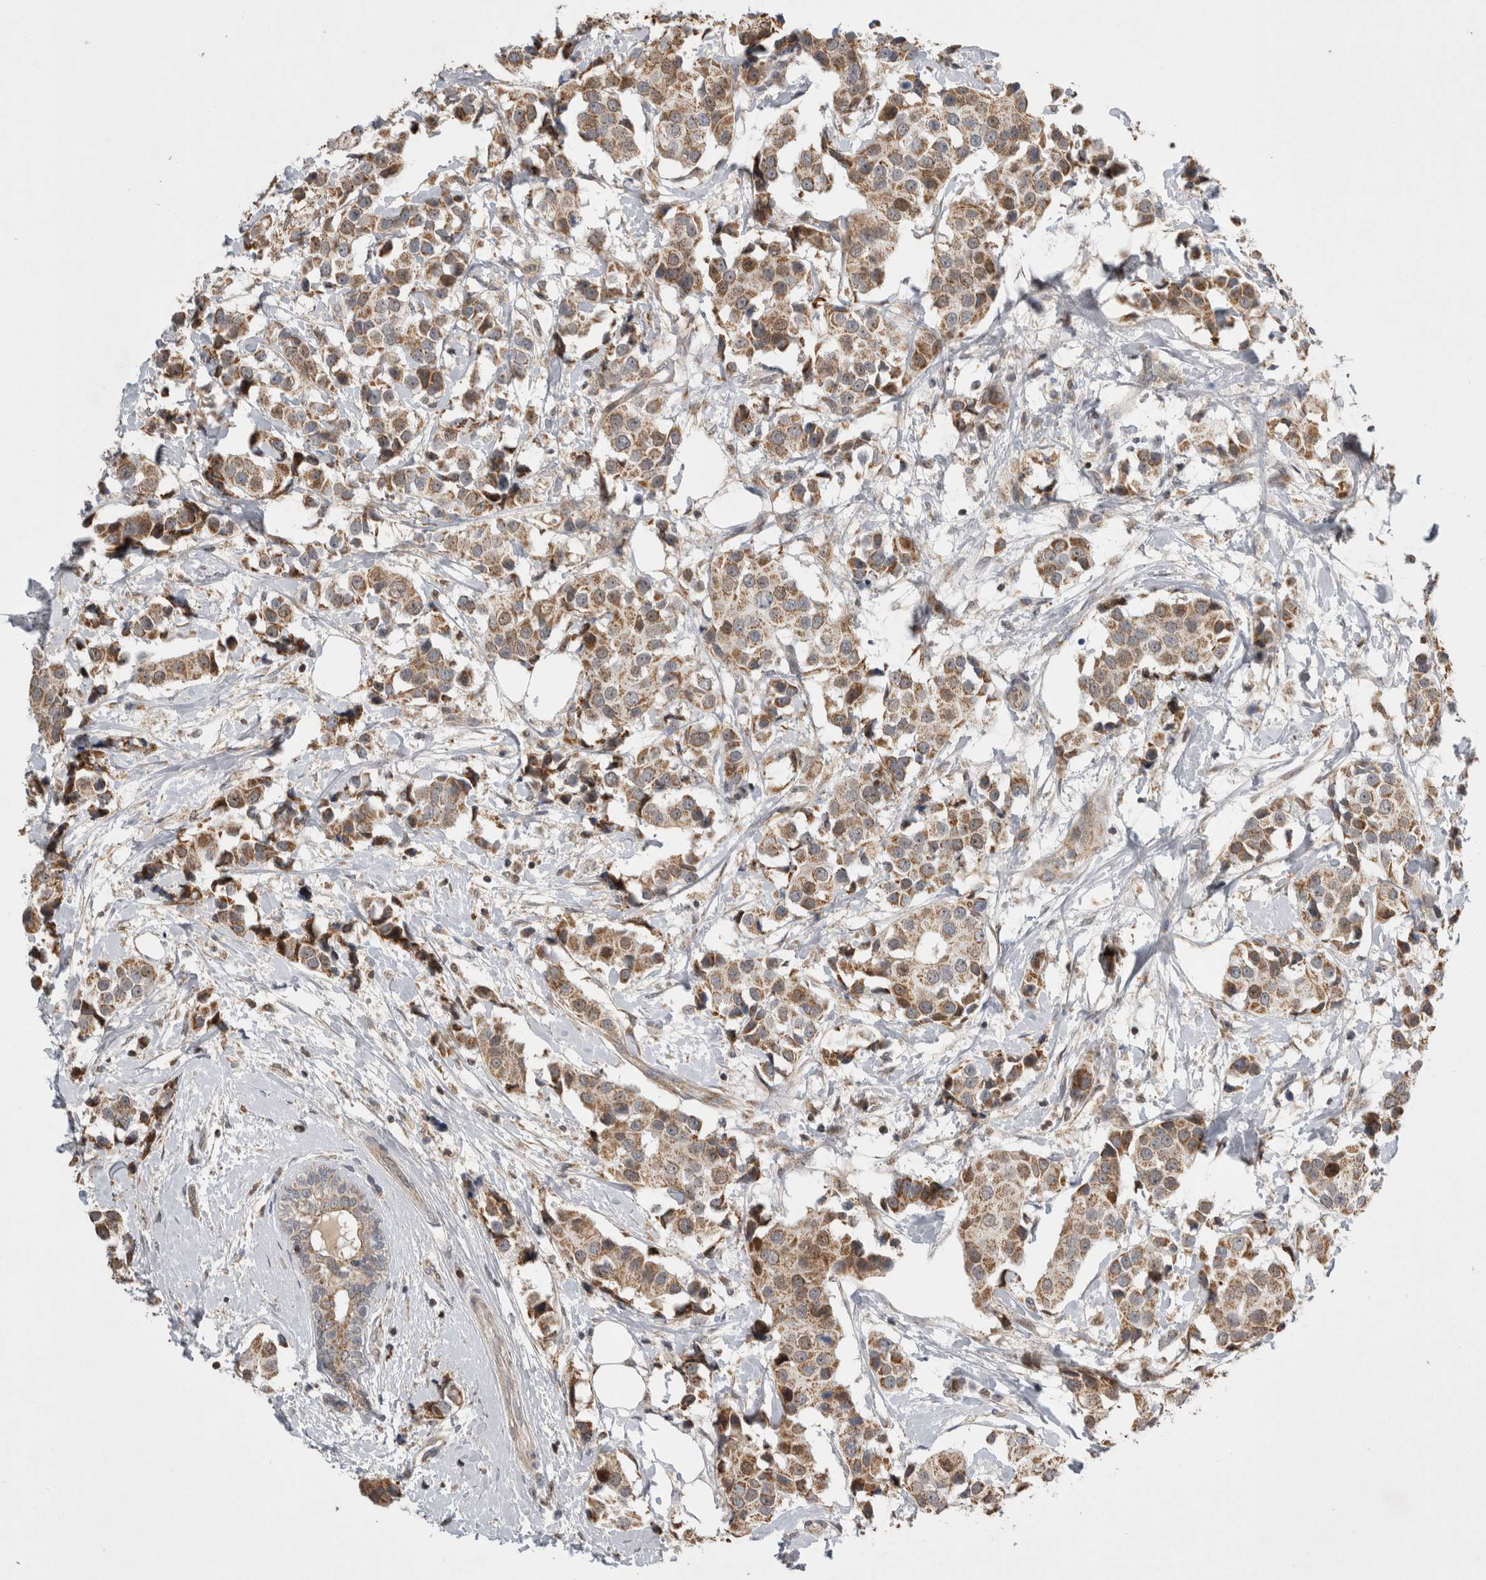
{"staining": {"intensity": "weak", "quantity": ">75%", "location": "cytoplasmic/membranous"}, "tissue": "breast cancer", "cell_type": "Tumor cells", "image_type": "cancer", "snomed": [{"axis": "morphology", "description": "Normal tissue, NOS"}, {"axis": "morphology", "description": "Duct carcinoma"}, {"axis": "topography", "description": "Breast"}], "caption": "A low amount of weak cytoplasmic/membranous positivity is present in approximately >75% of tumor cells in breast invasive ductal carcinoma tissue. (DAB (3,3'-diaminobenzidine) IHC with brightfield microscopy, high magnification).", "gene": "KCNIP1", "patient": {"sex": "female", "age": 39}}